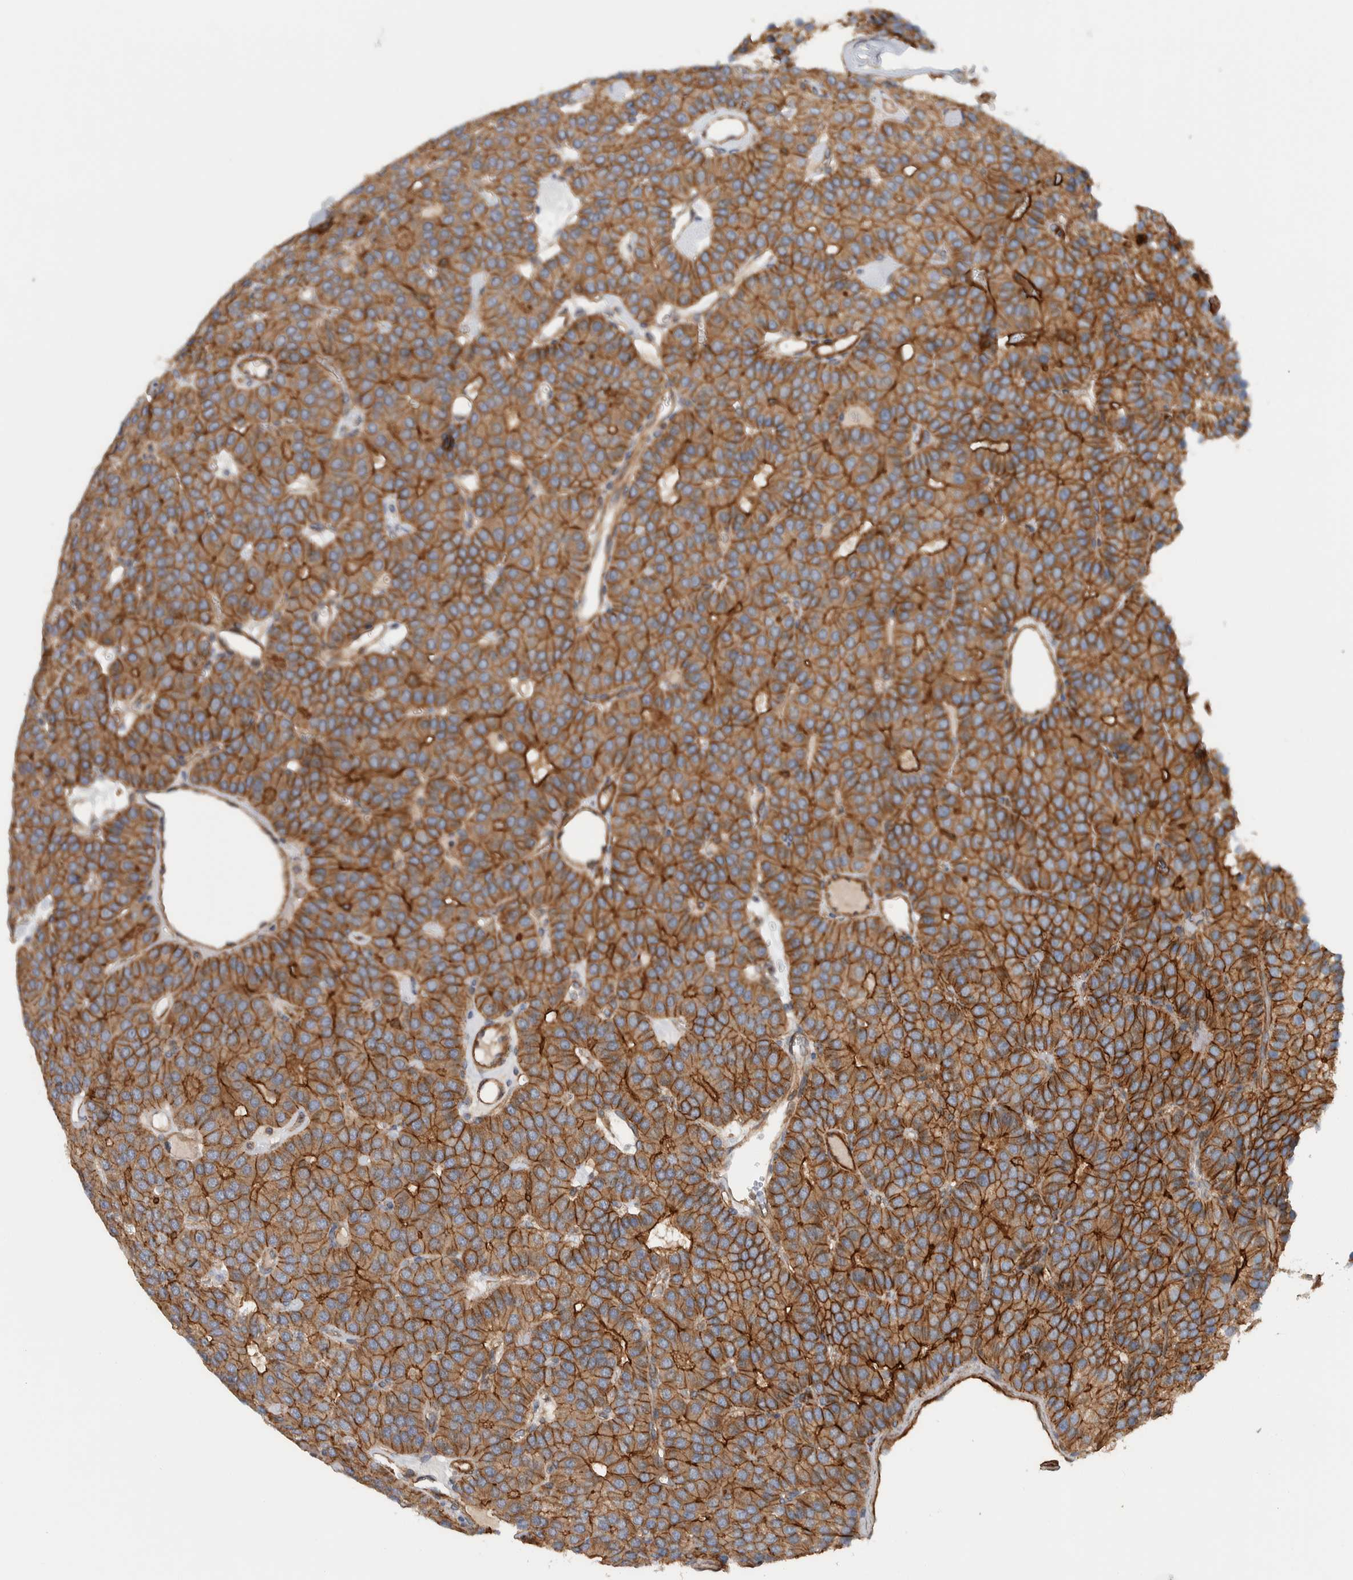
{"staining": {"intensity": "moderate", "quantity": ">75%", "location": "cytoplasmic/membranous"}, "tissue": "parathyroid gland", "cell_type": "Glandular cells", "image_type": "normal", "snomed": [{"axis": "morphology", "description": "Normal tissue, NOS"}, {"axis": "morphology", "description": "Adenoma, NOS"}, {"axis": "topography", "description": "Parathyroid gland"}], "caption": "Parathyroid gland stained with DAB immunohistochemistry exhibits medium levels of moderate cytoplasmic/membranous staining in approximately >75% of glandular cells.", "gene": "MPRIP", "patient": {"sex": "female", "age": 86}}